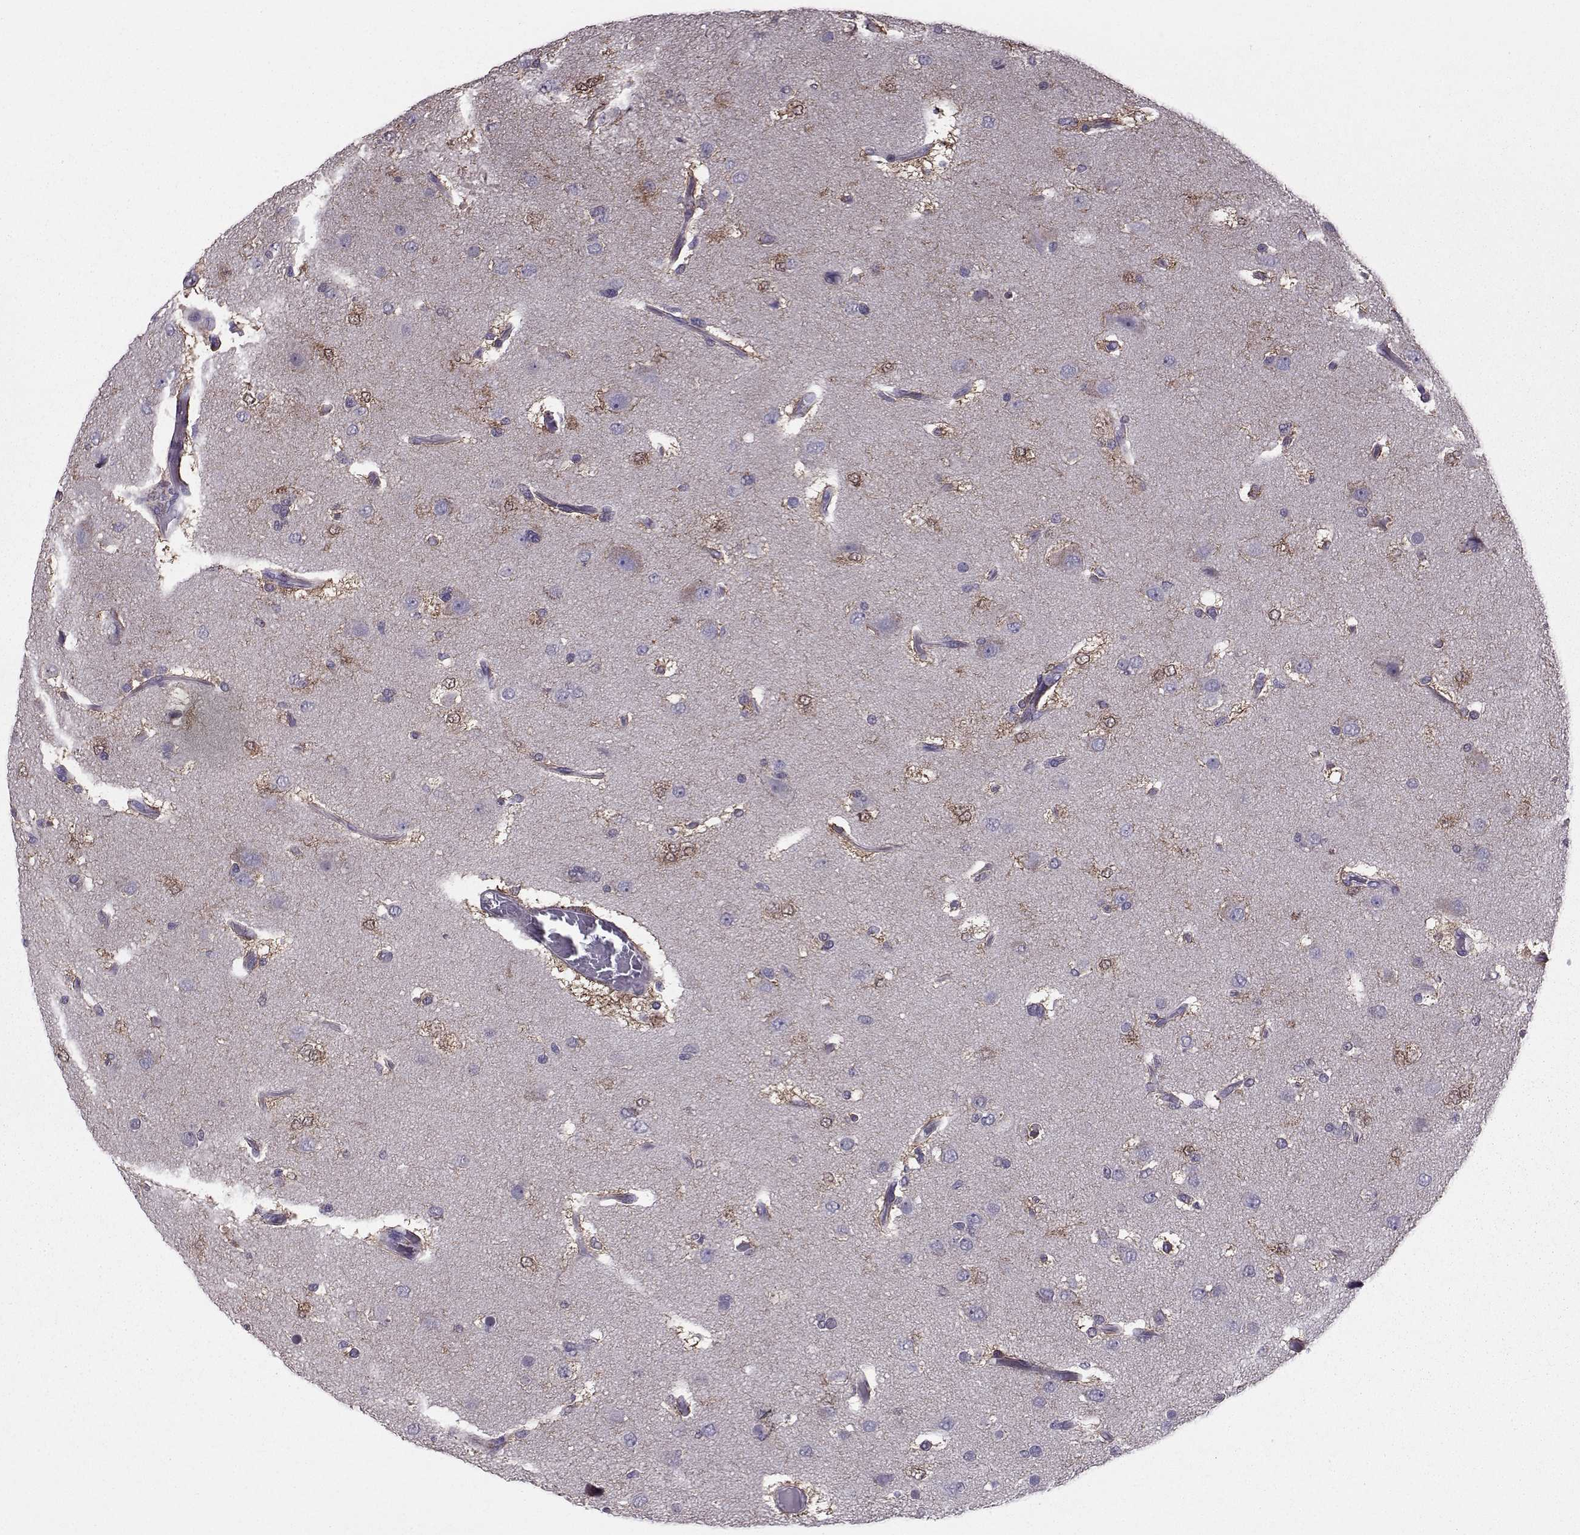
{"staining": {"intensity": "negative", "quantity": "none", "location": "none"}, "tissue": "glioma", "cell_type": "Tumor cells", "image_type": "cancer", "snomed": [{"axis": "morphology", "description": "Glioma, malignant, High grade"}, {"axis": "topography", "description": "Brain"}], "caption": "Histopathology image shows no significant protein staining in tumor cells of glioma.", "gene": "ASRGL1", "patient": {"sex": "female", "age": 63}}